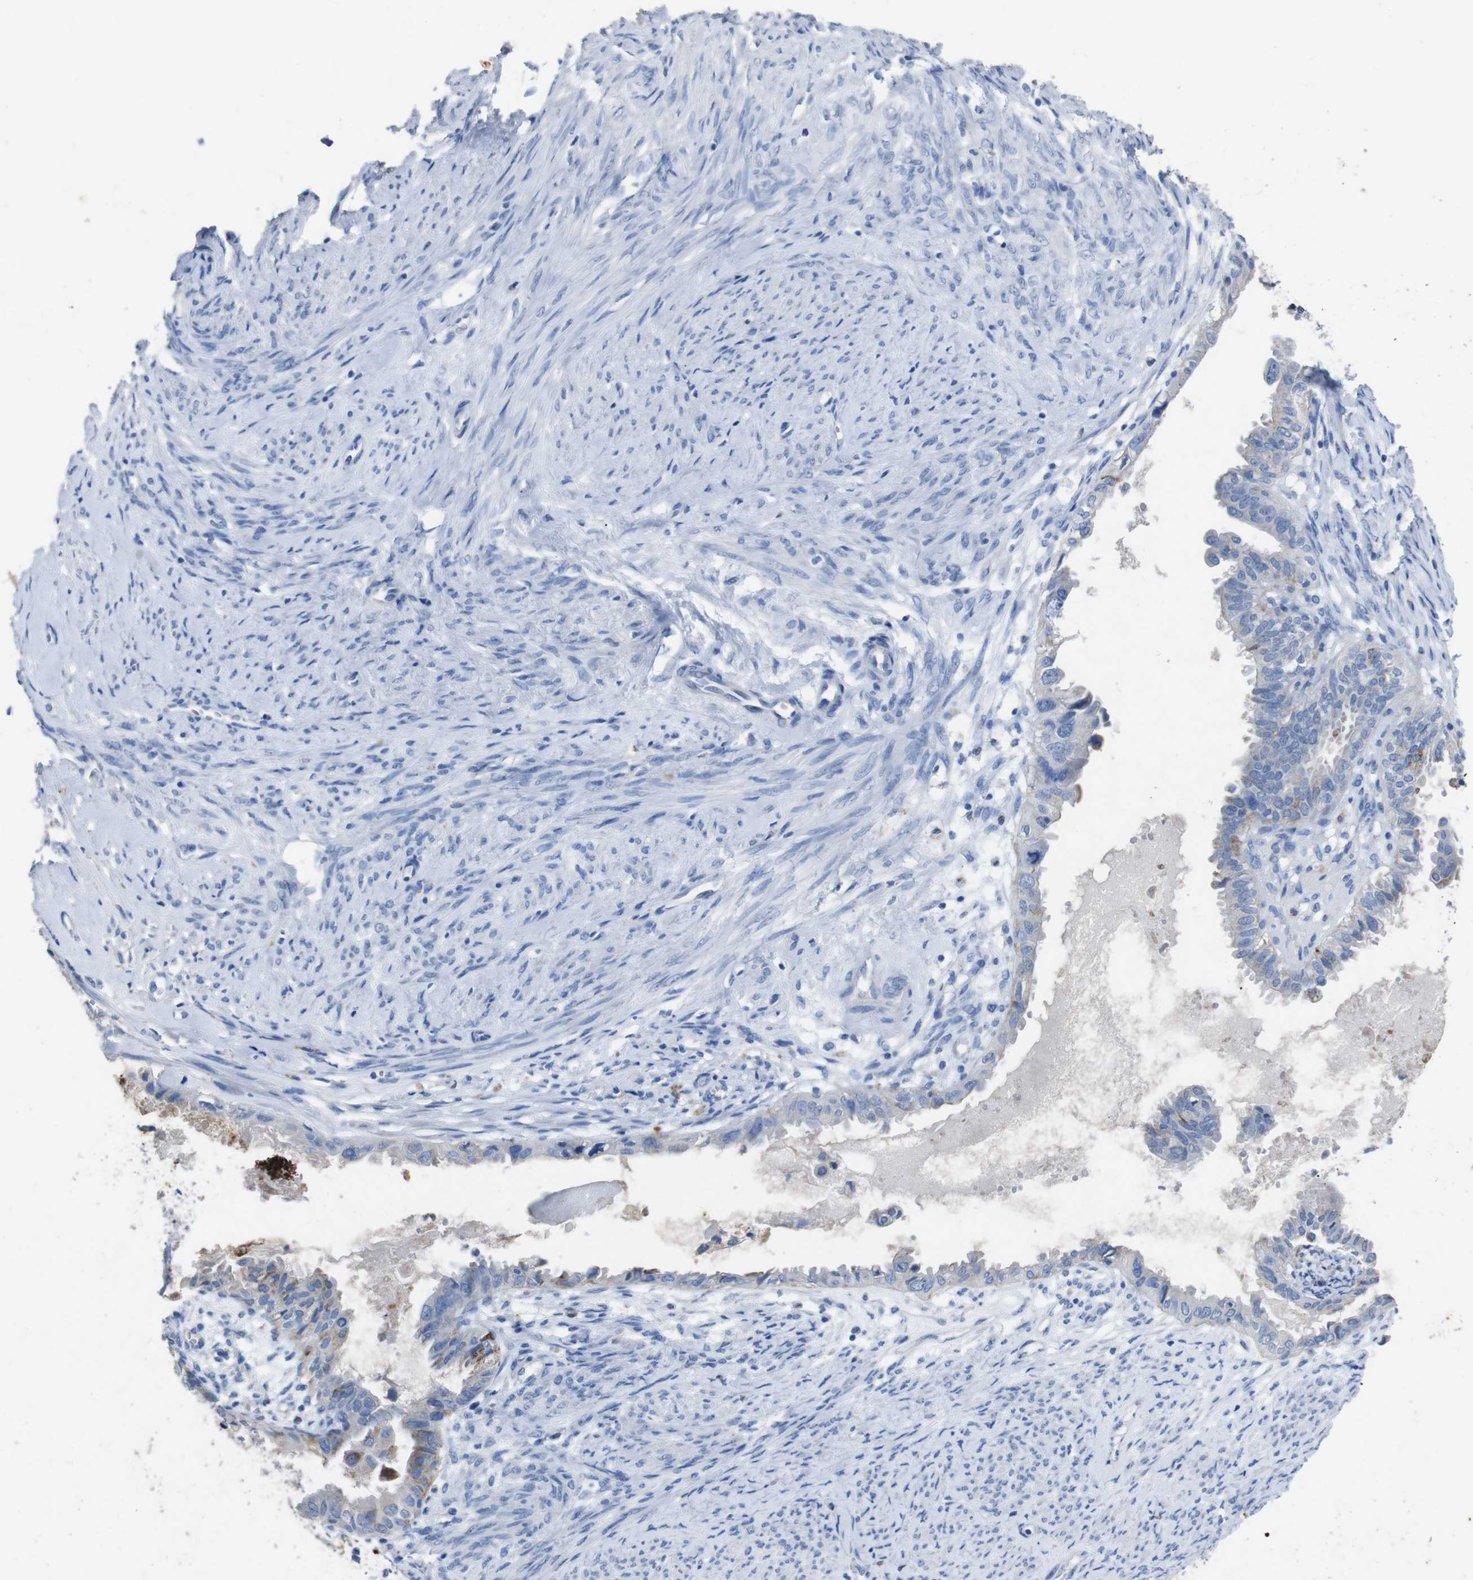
{"staining": {"intensity": "strong", "quantity": "<25%", "location": "cytoplasmic/membranous"}, "tissue": "cervical cancer", "cell_type": "Tumor cells", "image_type": "cancer", "snomed": [{"axis": "morphology", "description": "Normal tissue, NOS"}, {"axis": "morphology", "description": "Adenocarcinoma, NOS"}, {"axis": "topography", "description": "Cervix"}, {"axis": "topography", "description": "Endometrium"}], "caption": "IHC (DAB (3,3'-diaminobenzidine)) staining of cervical adenocarcinoma demonstrates strong cytoplasmic/membranous protein expression in about <25% of tumor cells. (DAB IHC with brightfield microscopy, high magnification).", "gene": "GJB2", "patient": {"sex": "female", "age": 86}}